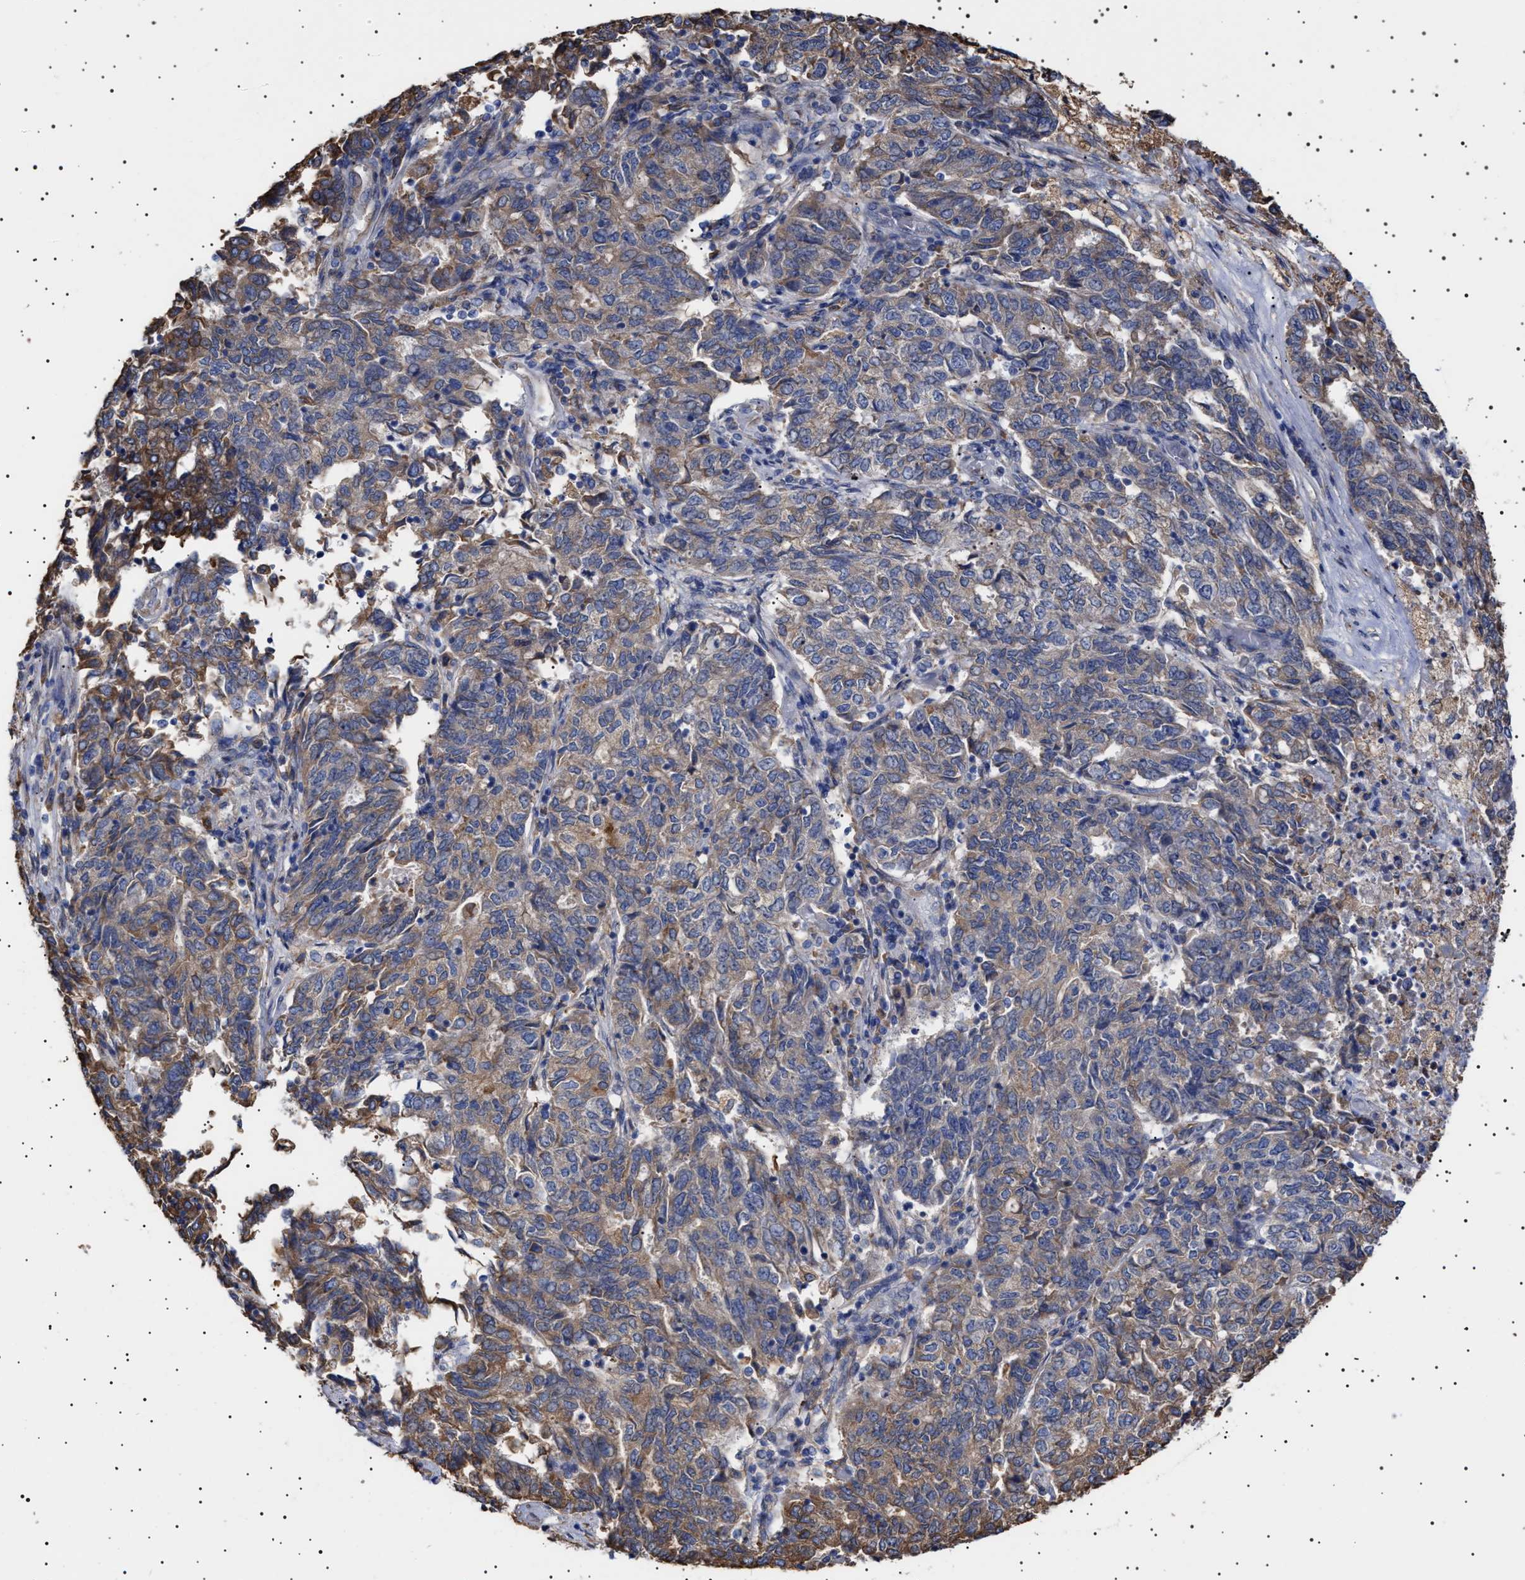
{"staining": {"intensity": "weak", "quantity": "25%-75%", "location": "cytoplasmic/membranous"}, "tissue": "endometrial cancer", "cell_type": "Tumor cells", "image_type": "cancer", "snomed": [{"axis": "morphology", "description": "Adenocarcinoma, NOS"}, {"axis": "topography", "description": "Endometrium"}], "caption": "This micrograph shows immunohistochemistry staining of endometrial adenocarcinoma, with low weak cytoplasmic/membranous positivity in about 25%-75% of tumor cells.", "gene": "ERCC6L2", "patient": {"sex": "female", "age": 80}}